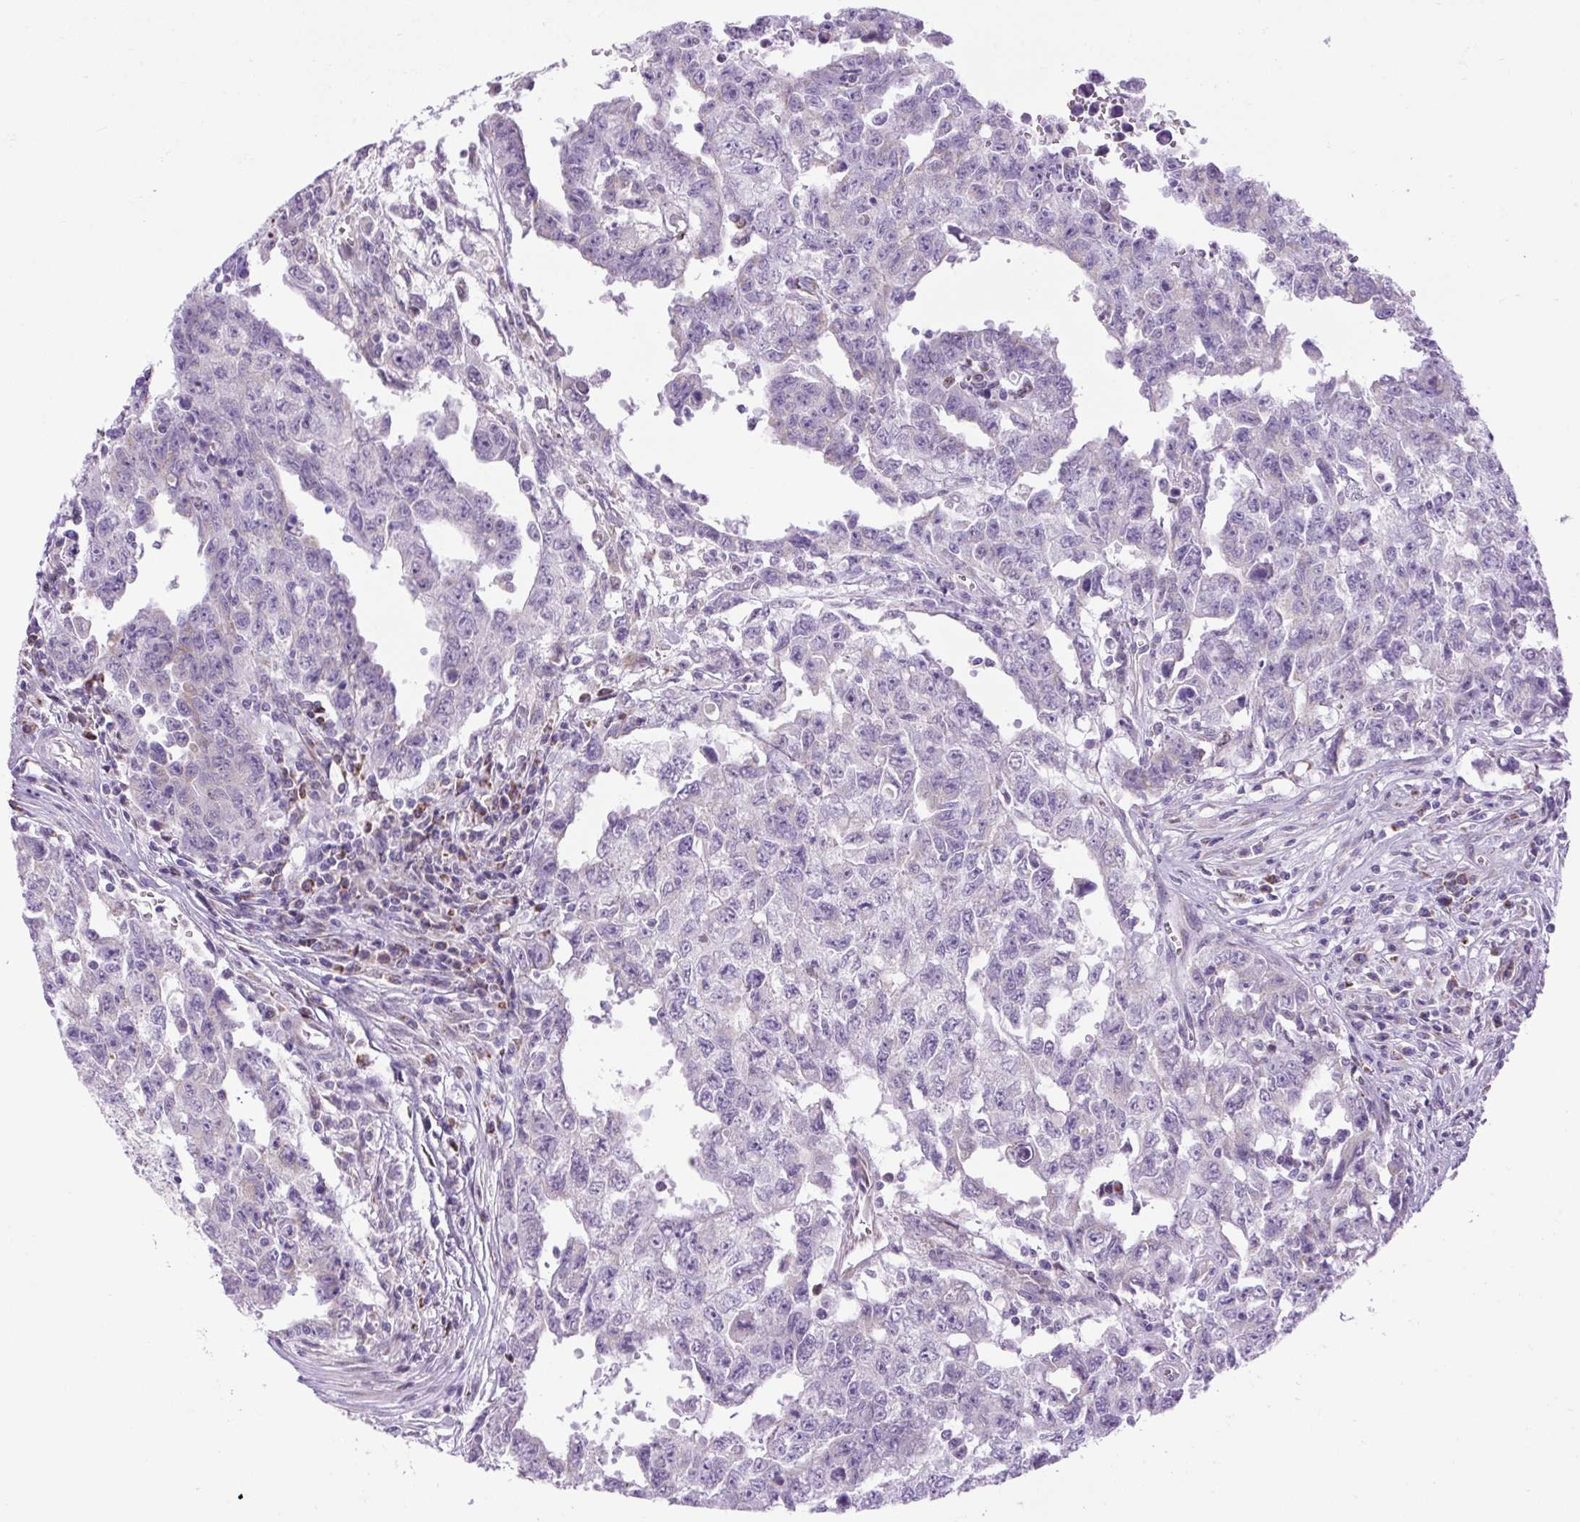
{"staining": {"intensity": "negative", "quantity": "none", "location": "none"}, "tissue": "testis cancer", "cell_type": "Tumor cells", "image_type": "cancer", "snomed": [{"axis": "morphology", "description": "Carcinoma, Embryonal, NOS"}, {"axis": "topography", "description": "Testis"}], "caption": "Immunohistochemical staining of embryonal carcinoma (testis) exhibits no significant positivity in tumor cells.", "gene": "SCO2", "patient": {"sex": "male", "age": 24}}